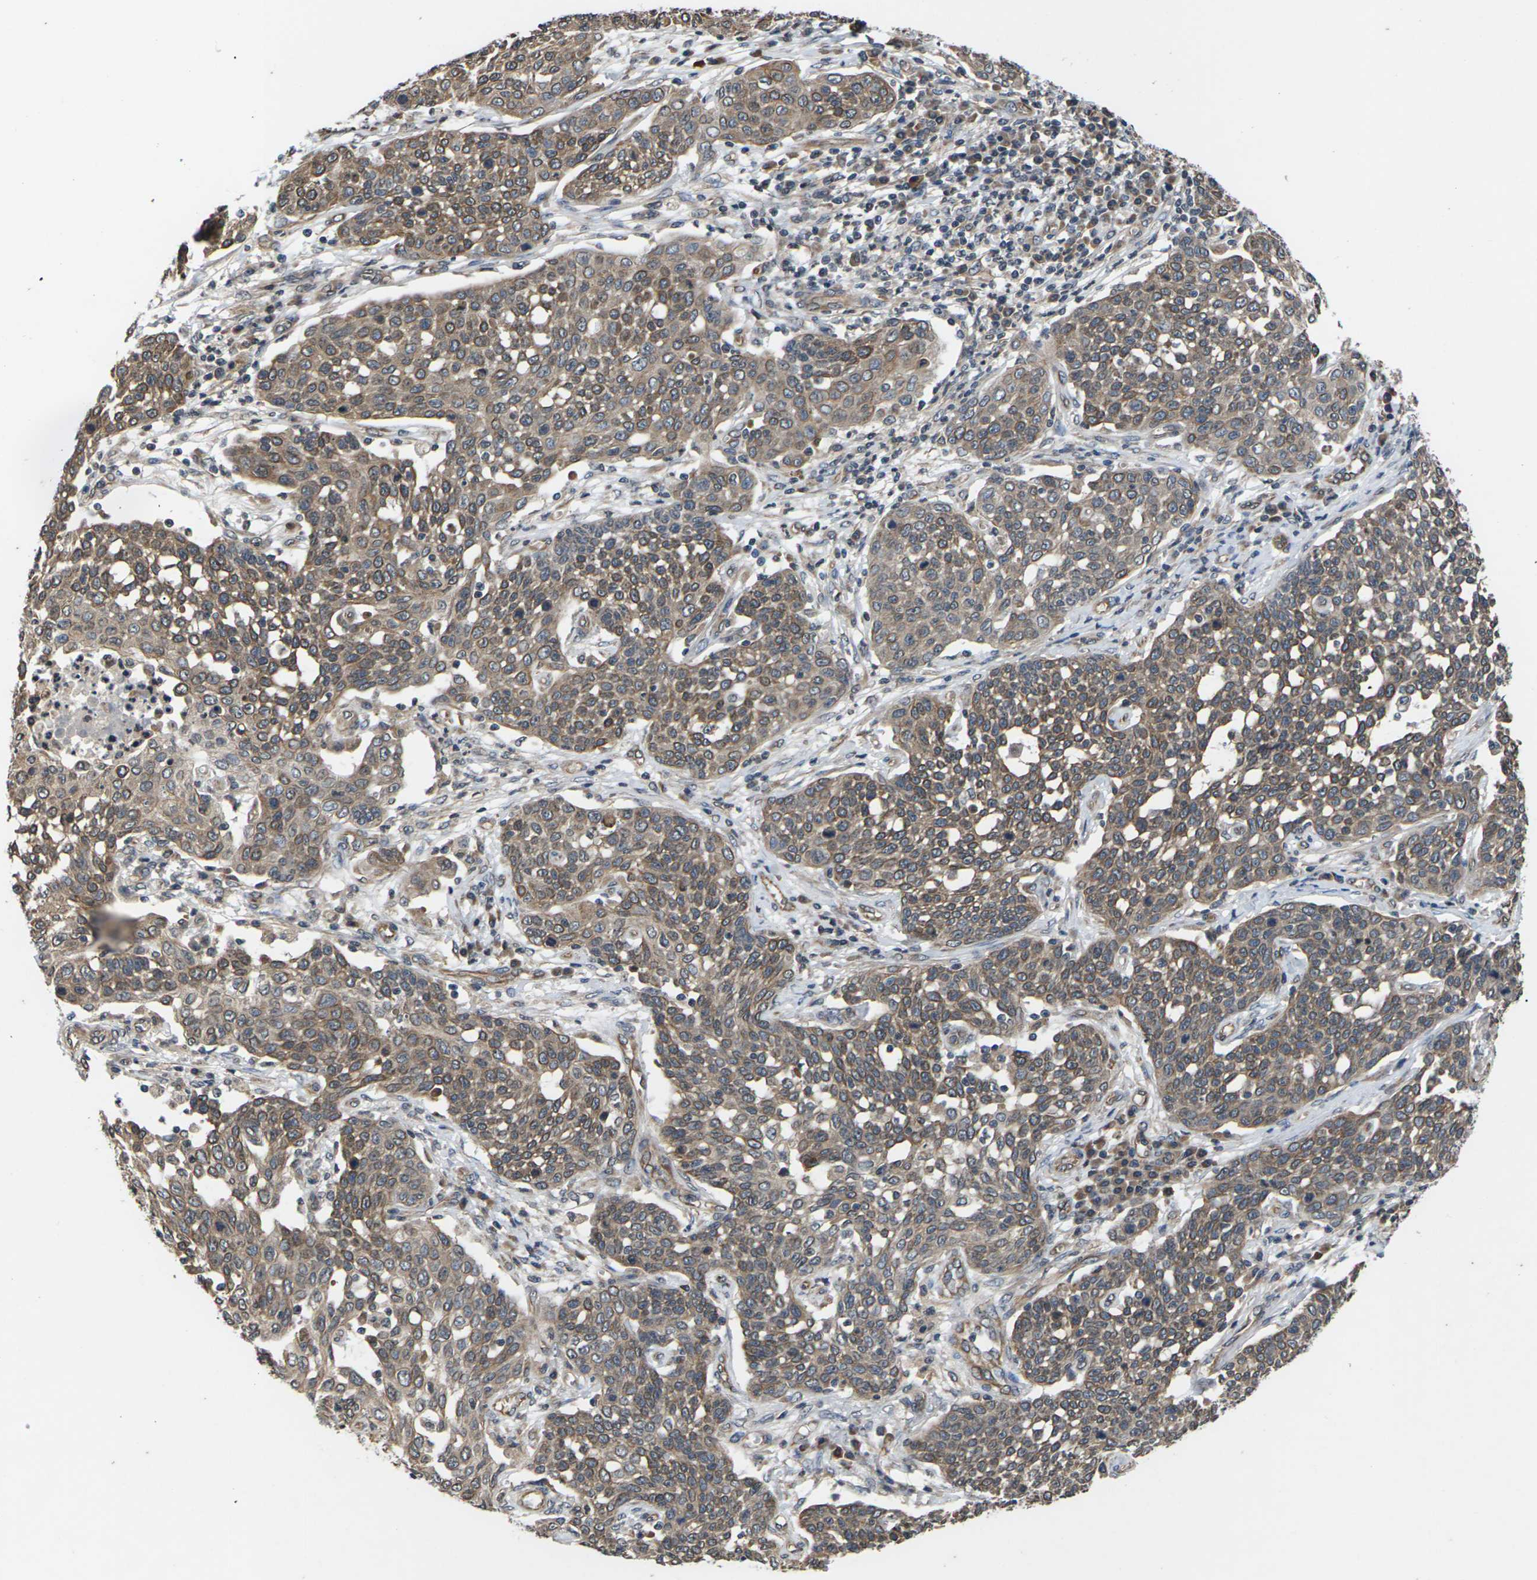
{"staining": {"intensity": "moderate", "quantity": ">75%", "location": "cytoplasmic/membranous"}, "tissue": "cervical cancer", "cell_type": "Tumor cells", "image_type": "cancer", "snomed": [{"axis": "morphology", "description": "Squamous cell carcinoma, NOS"}, {"axis": "topography", "description": "Cervix"}], "caption": "Tumor cells demonstrate medium levels of moderate cytoplasmic/membranous positivity in about >75% of cells in human squamous cell carcinoma (cervical). The staining was performed using DAB (3,3'-diaminobenzidine) to visualize the protein expression in brown, while the nuclei were stained in blue with hematoxylin (Magnification: 20x).", "gene": "DKK2", "patient": {"sex": "female", "age": 34}}